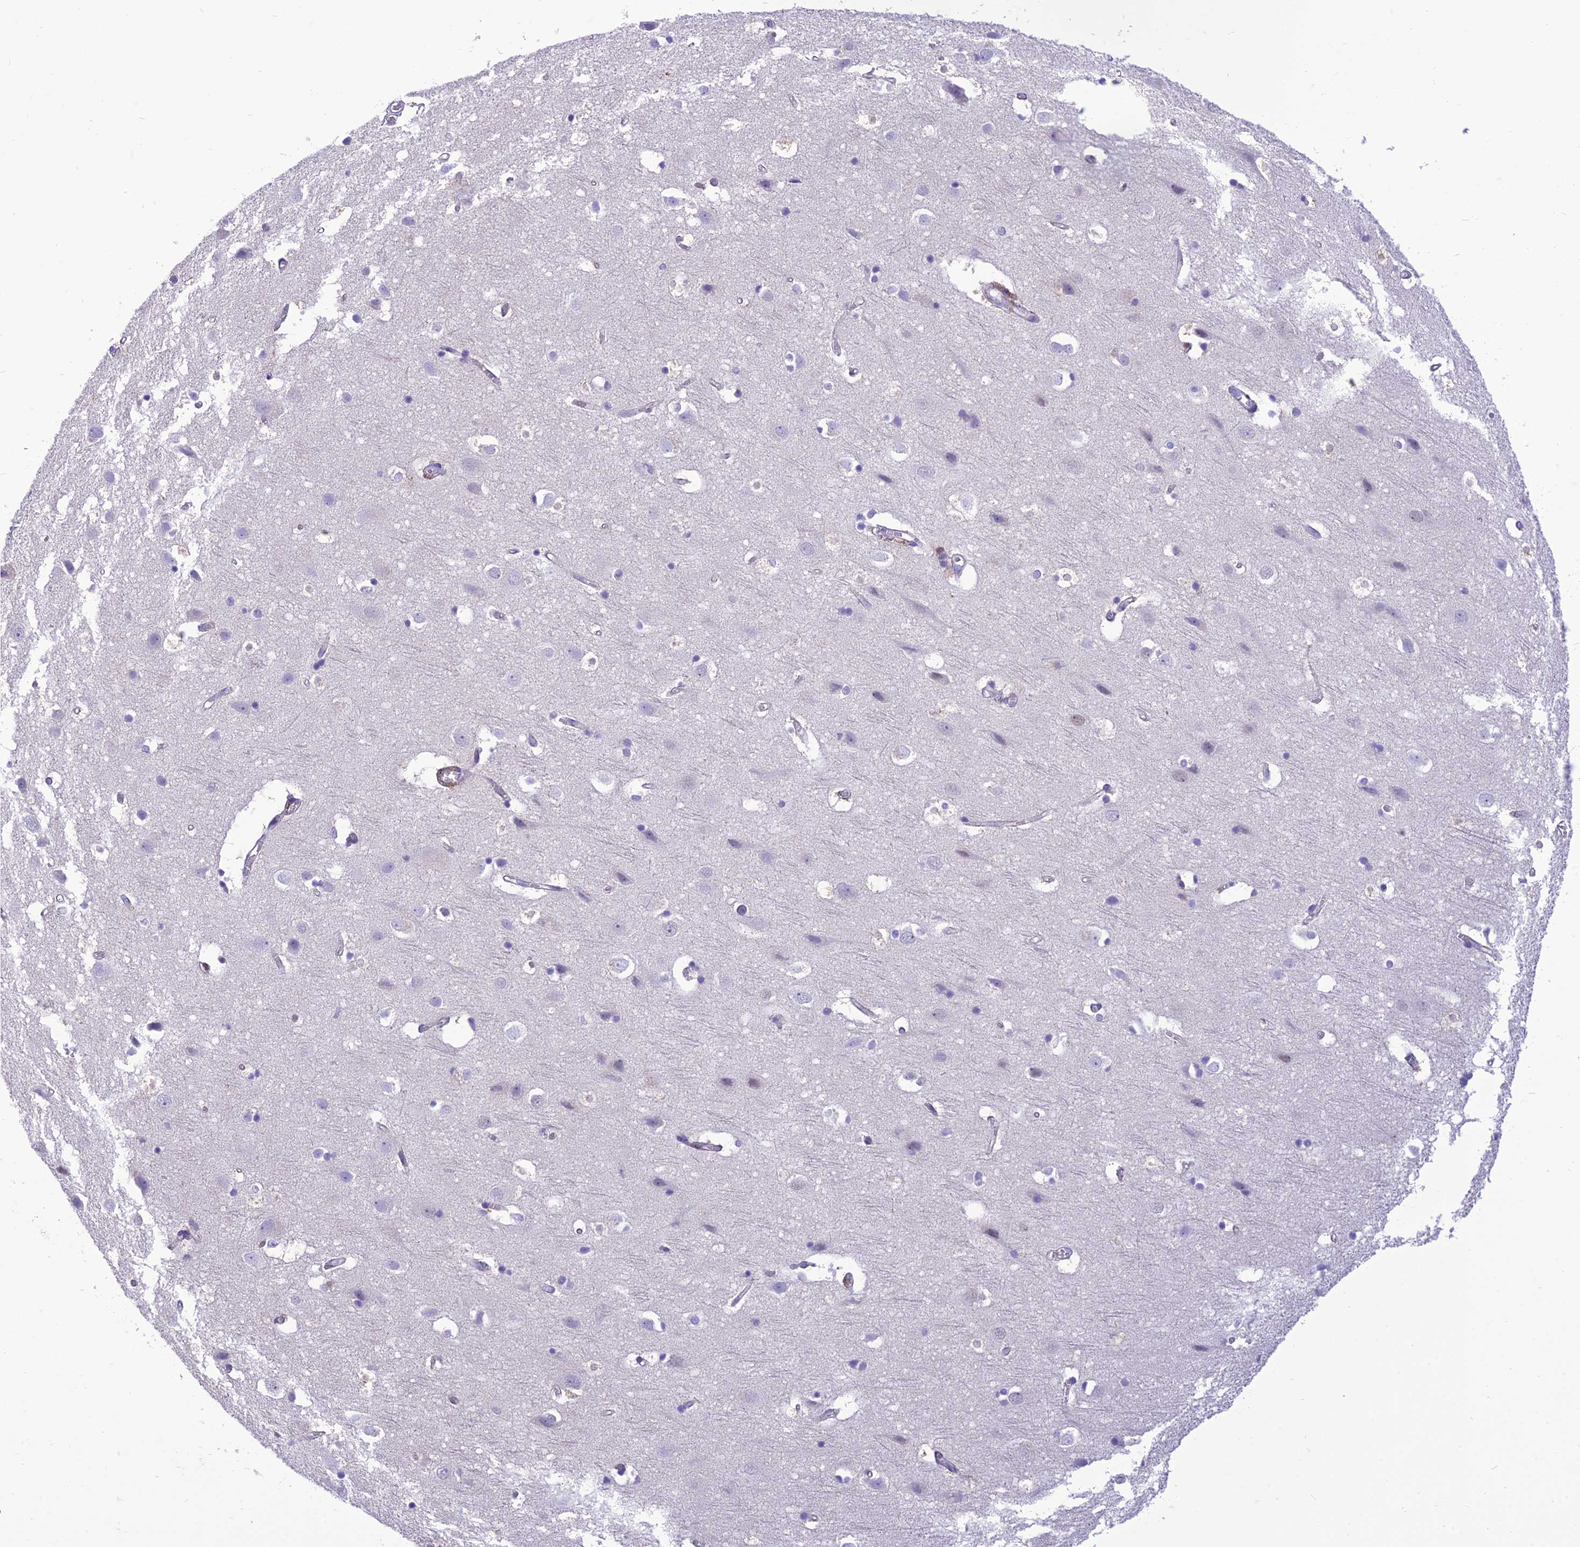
{"staining": {"intensity": "negative", "quantity": "none", "location": "none"}, "tissue": "cerebral cortex", "cell_type": "Endothelial cells", "image_type": "normal", "snomed": [{"axis": "morphology", "description": "Normal tissue, NOS"}, {"axis": "topography", "description": "Cerebral cortex"}], "caption": "The immunohistochemistry (IHC) image has no significant positivity in endothelial cells of cerebral cortex.", "gene": "DHDH", "patient": {"sex": "male", "age": 54}}